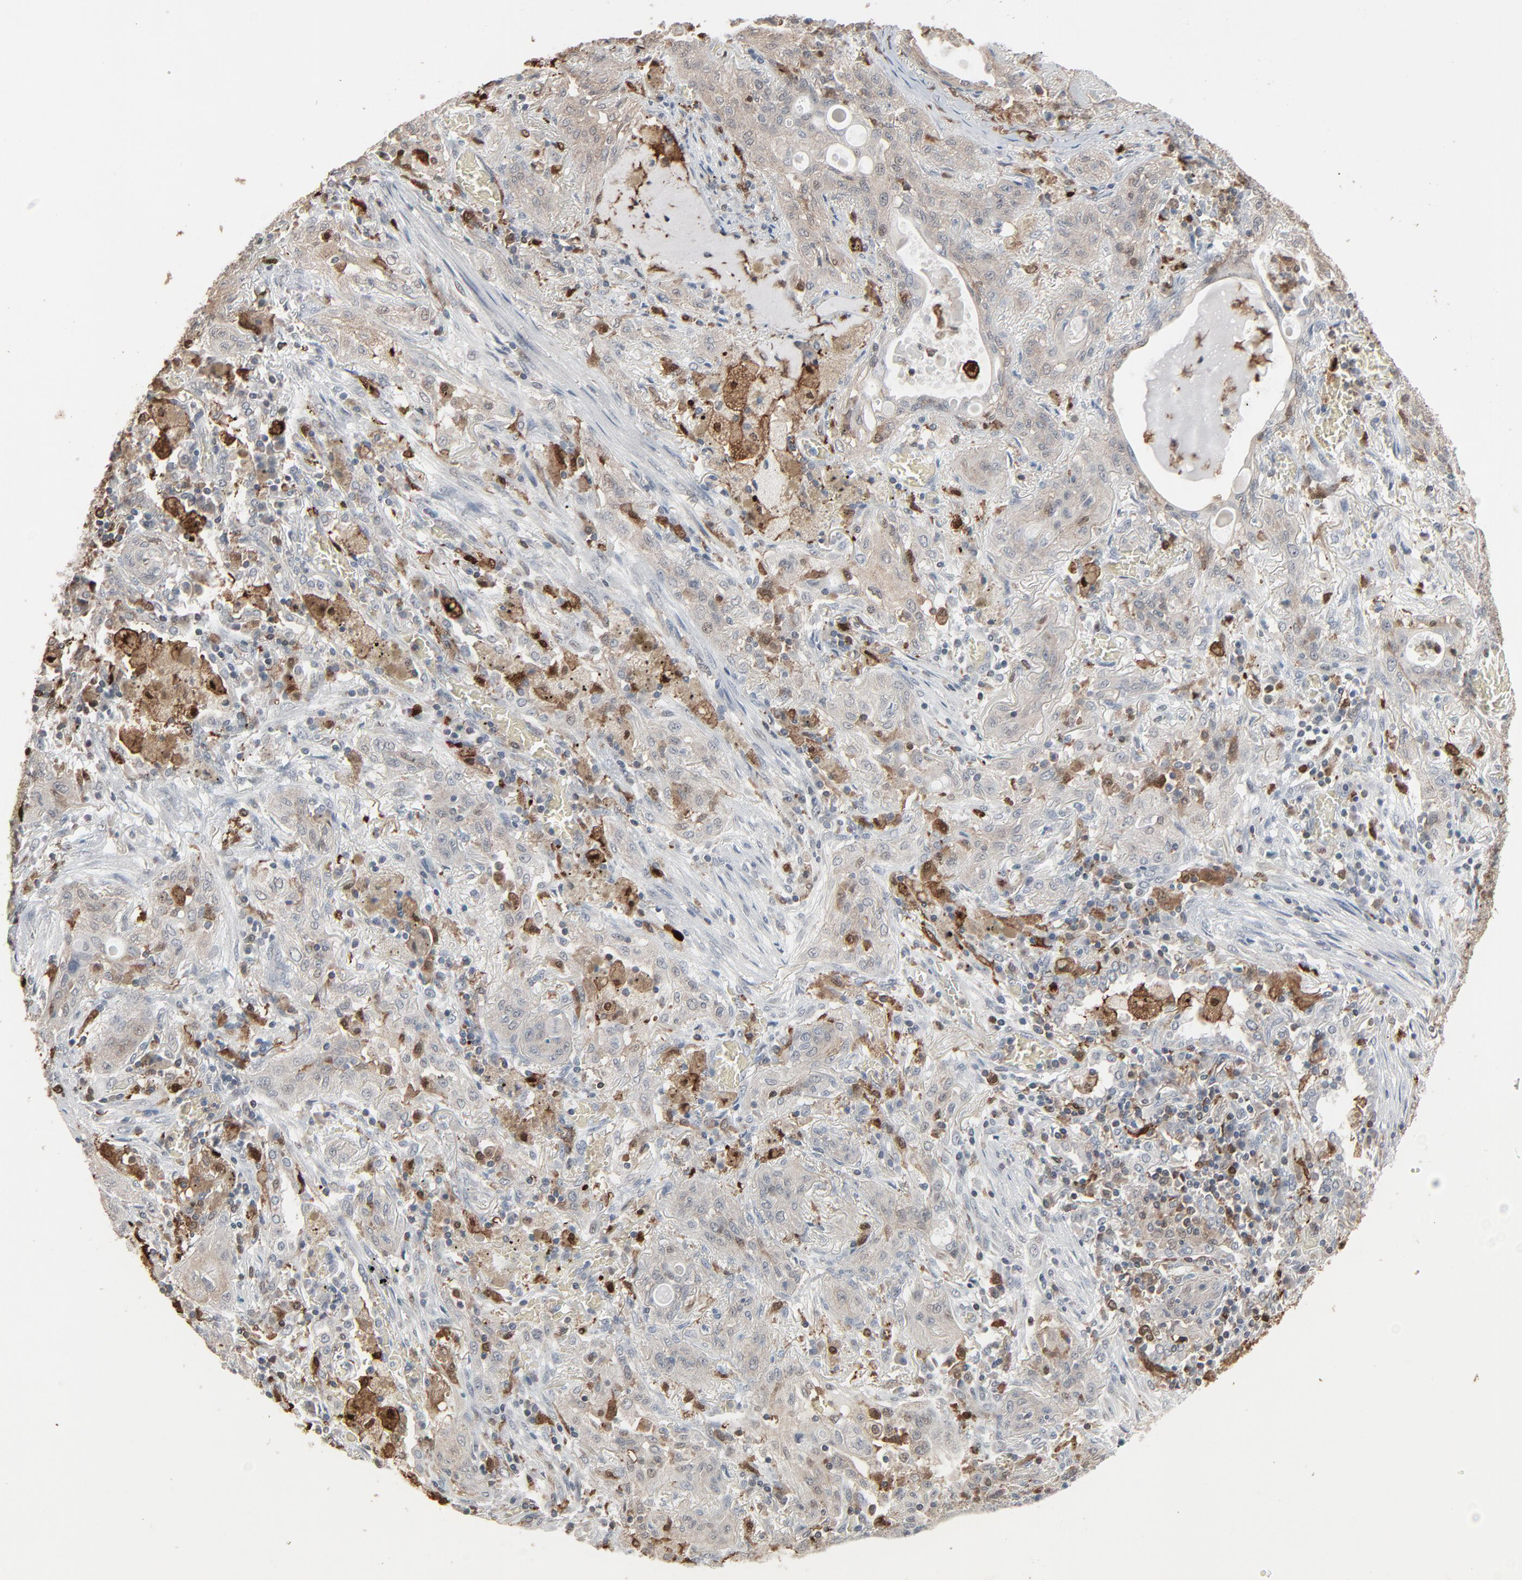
{"staining": {"intensity": "weak", "quantity": "25%-75%", "location": "cytoplasmic/membranous"}, "tissue": "lung cancer", "cell_type": "Tumor cells", "image_type": "cancer", "snomed": [{"axis": "morphology", "description": "Squamous cell carcinoma, NOS"}, {"axis": "topography", "description": "Lung"}], "caption": "Protein expression analysis of human lung cancer (squamous cell carcinoma) reveals weak cytoplasmic/membranous positivity in approximately 25%-75% of tumor cells. Nuclei are stained in blue.", "gene": "DOCK8", "patient": {"sex": "female", "age": 47}}